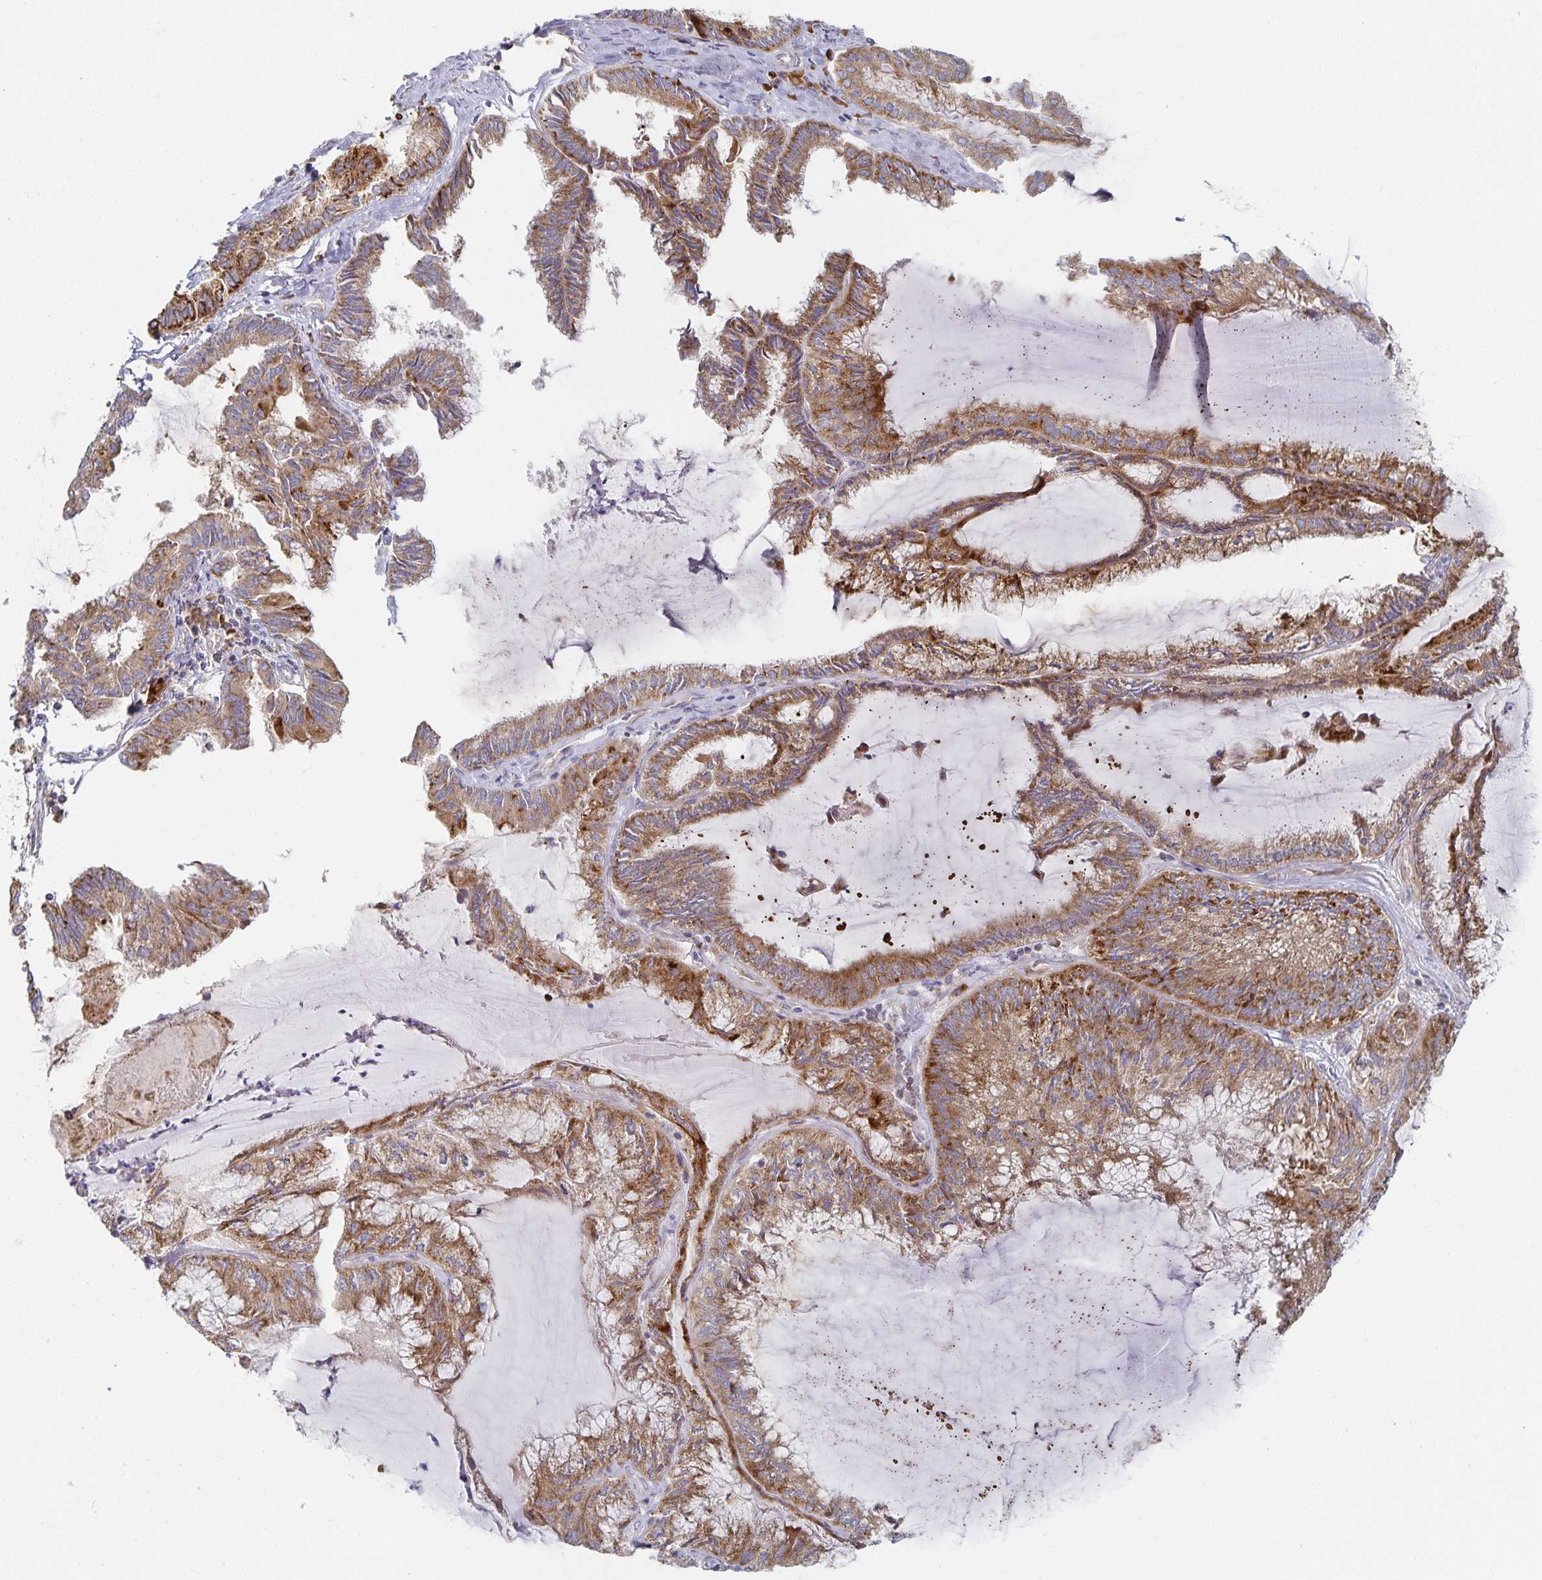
{"staining": {"intensity": "moderate", "quantity": ">75%", "location": "cytoplasmic/membranous"}, "tissue": "endometrial cancer", "cell_type": "Tumor cells", "image_type": "cancer", "snomed": [{"axis": "morphology", "description": "Carcinoma, NOS"}, {"axis": "topography", "description": "Endometrium"}], "caption": "Tumor cells exhibit medium levels of moderate cytoplasmic/membranous positivity in about >75% of cells in endometrial cancer (carcinoma). (IHC, brightfield microscopy, high magnification).", "gene": "NOMO1", "patient": {"sex": "female", "age": 62}}